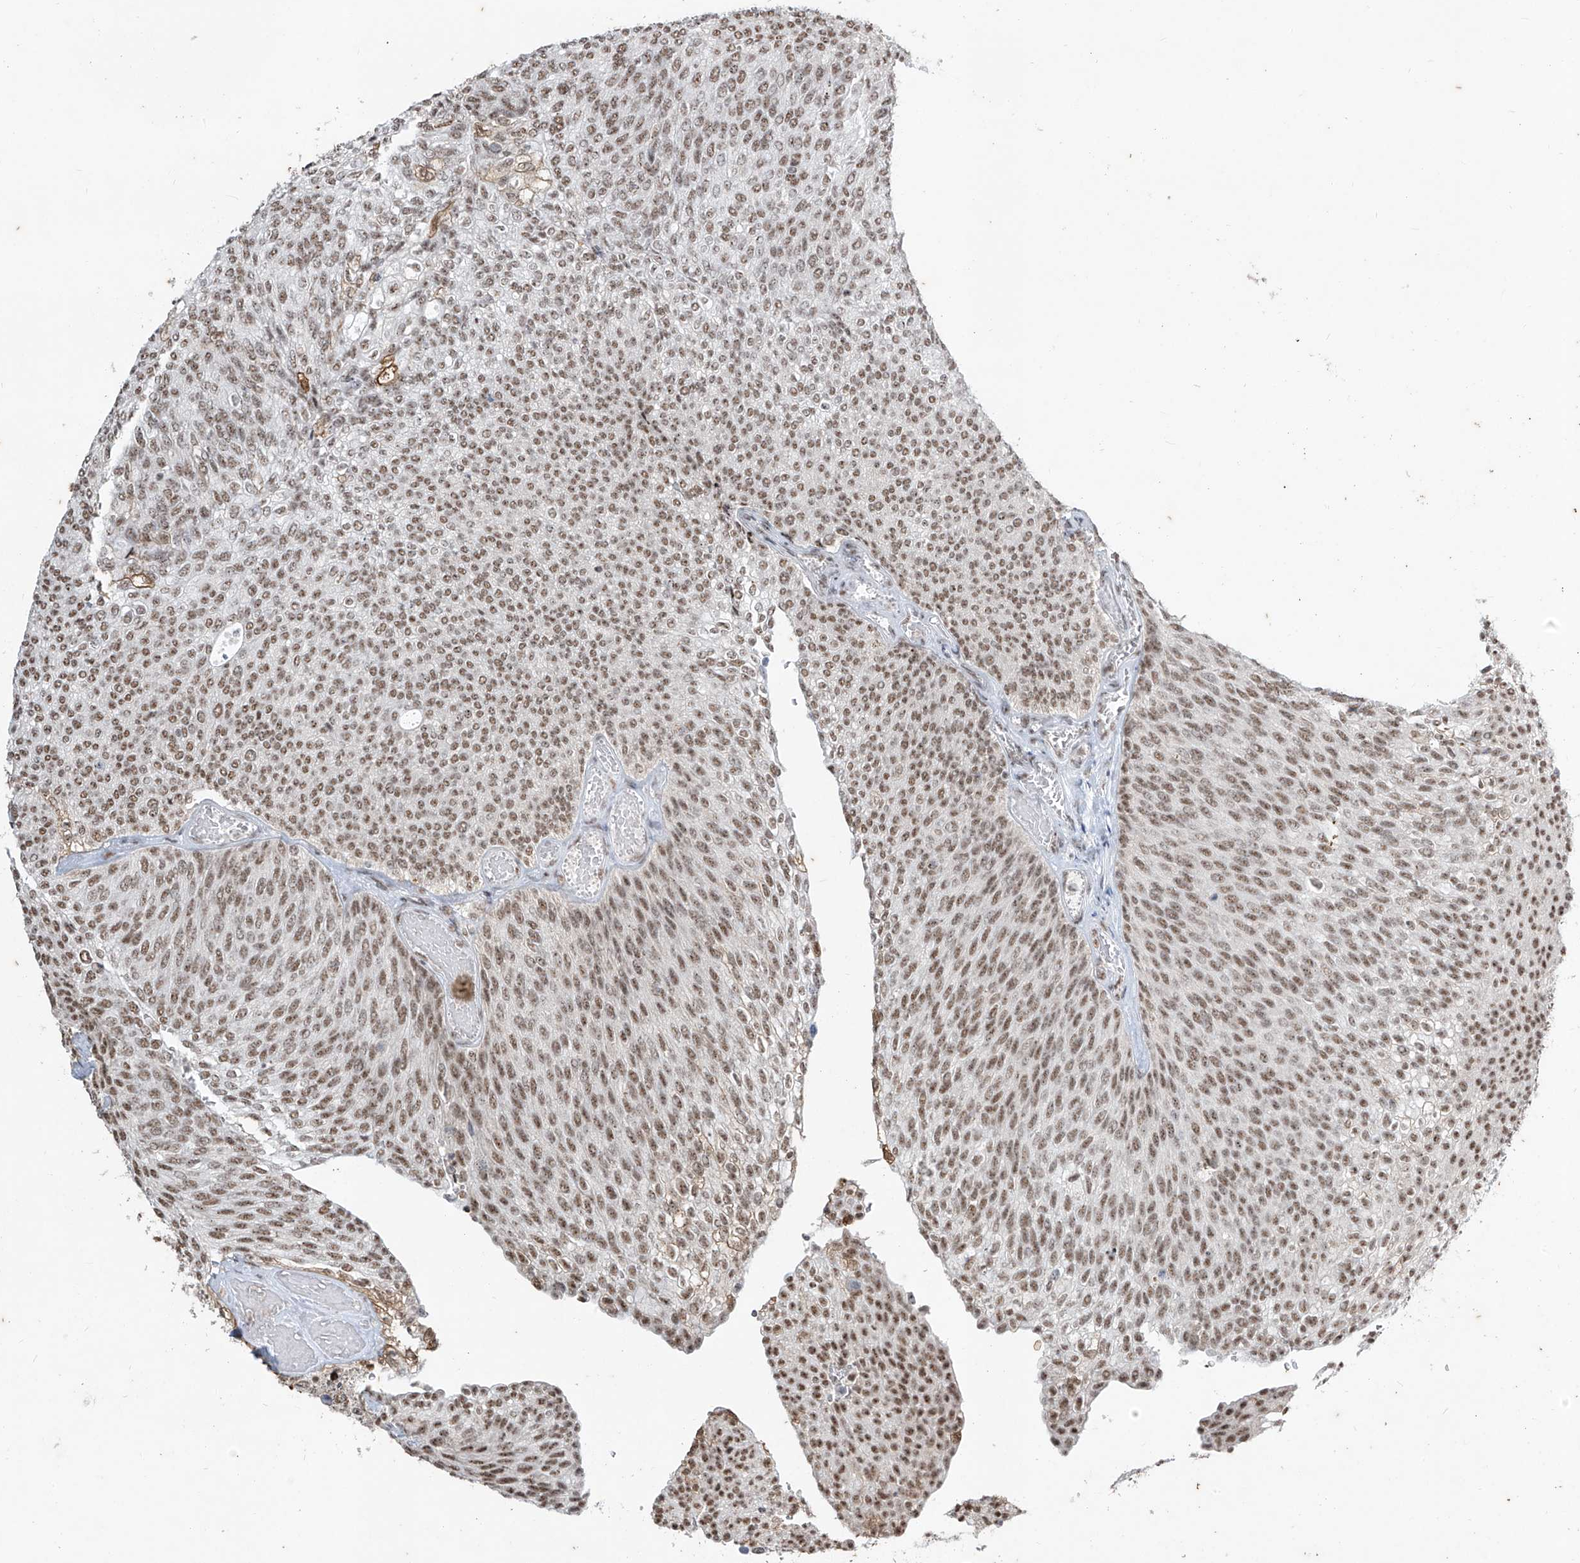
{"staining": {"intensity": "moderate", "quantity": ">75%", "location": "nuclear"}, "tissue": "urothelial cancer", "cell_type": "Tumor cells", "image_type": "cancer", "snomed": [{"axis": "morphology", "description": "Urothelial carcinoma, Low grade"}, {"axis": "topography", "description": "Urinary bladder"}], "caption": "Brown immunohistochemical staining in urothelial cancer displays moderate nuclear staining in about >75% of tumor cells.", "gene": "TFEC", "patient": {"sex": "female", "age": 79}}